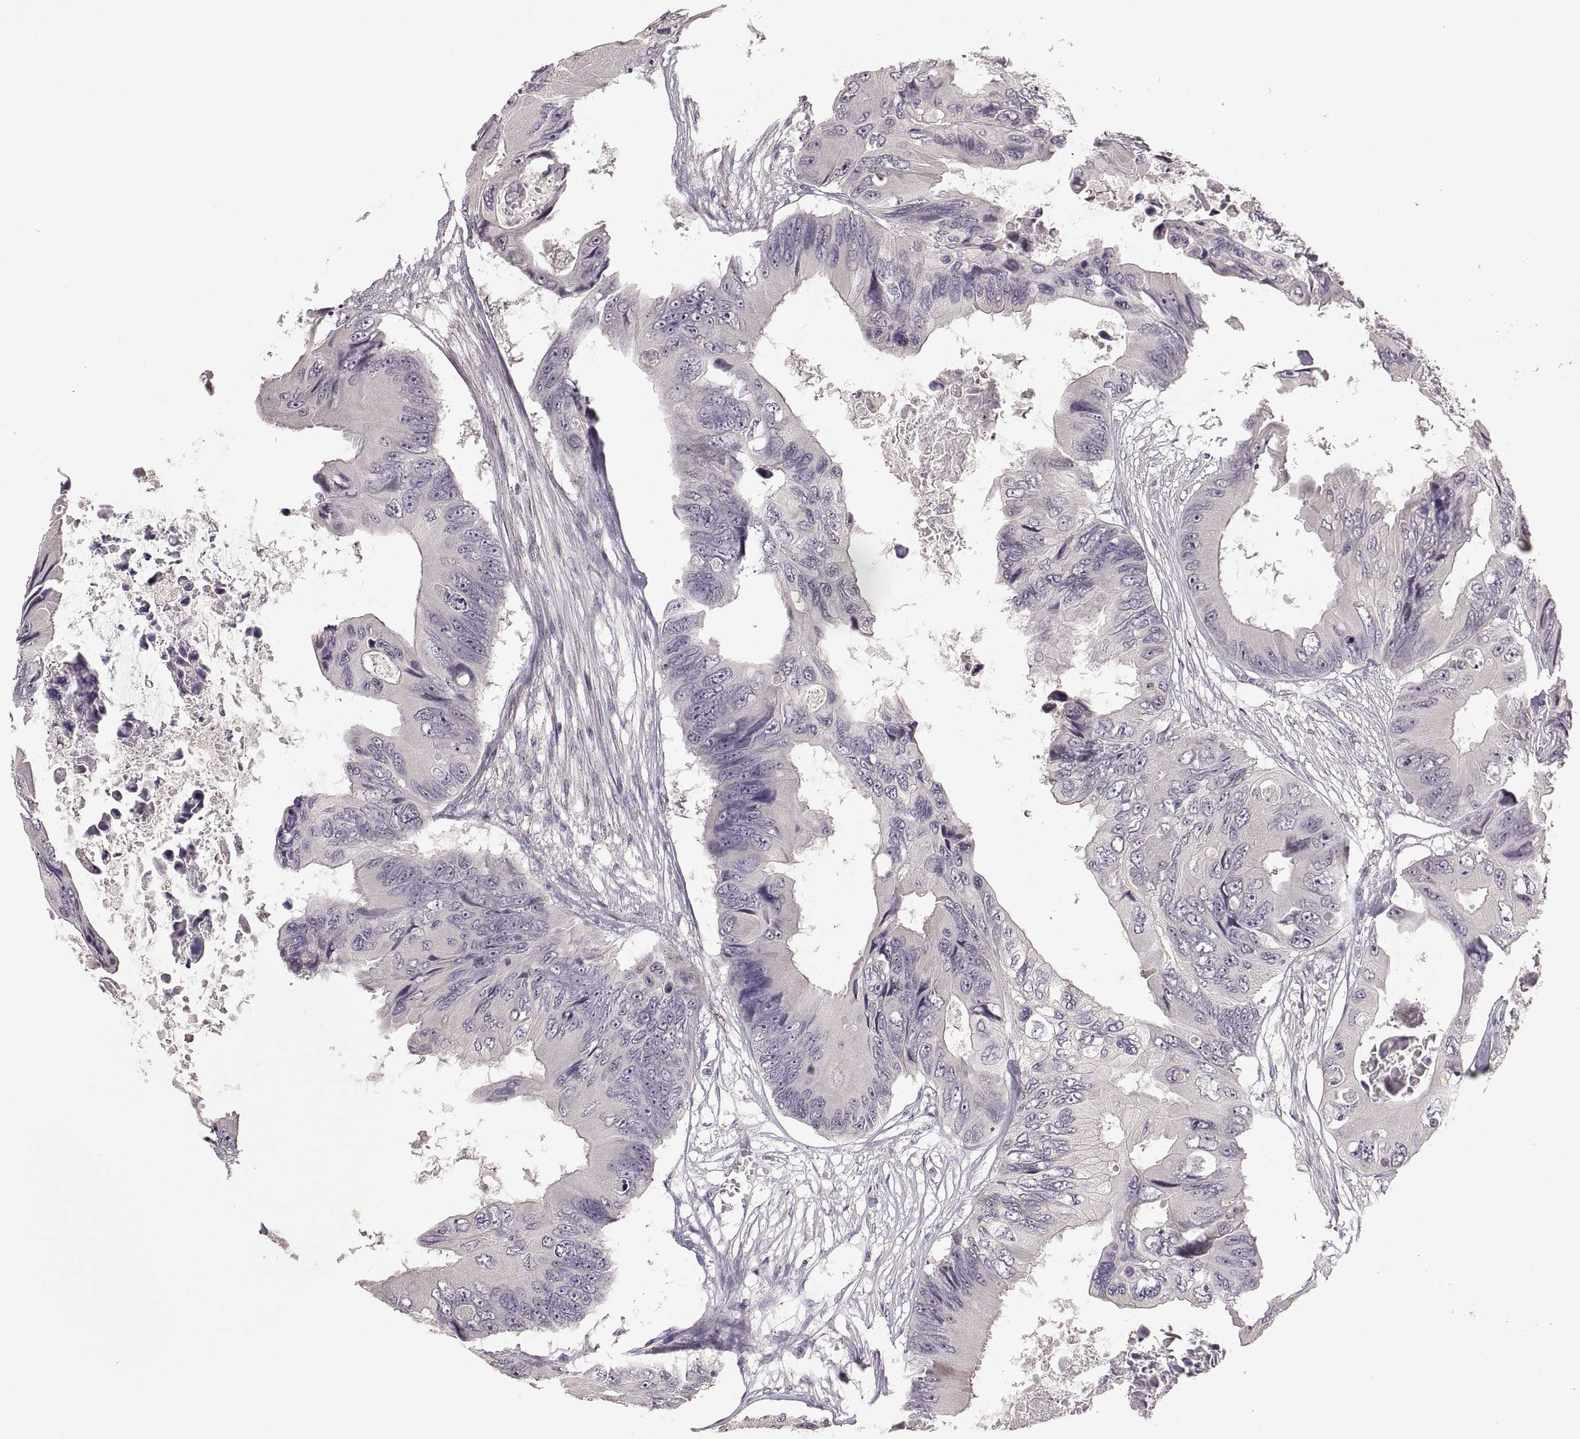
{"staining": {"intensity": "negative", "quantity": "none", "location": "none"}, "tissue": "colorectal cancer", "cell_type": "Tumor cells", "image_type": "cancer", "snomed": [{"axis": "morphology", "description": "Adenocarcinoma, NOS"}, {"axis": "topography", "description": "Rectum"}], "caption": "Immunohistochemical staining of colorectal cancer (adenocarcinoma) displays no significant positivity in tumor cells. Nuclei are stained in blue.", "gene": "CDH2", "patient": {"sex": "male", "age": 63}}